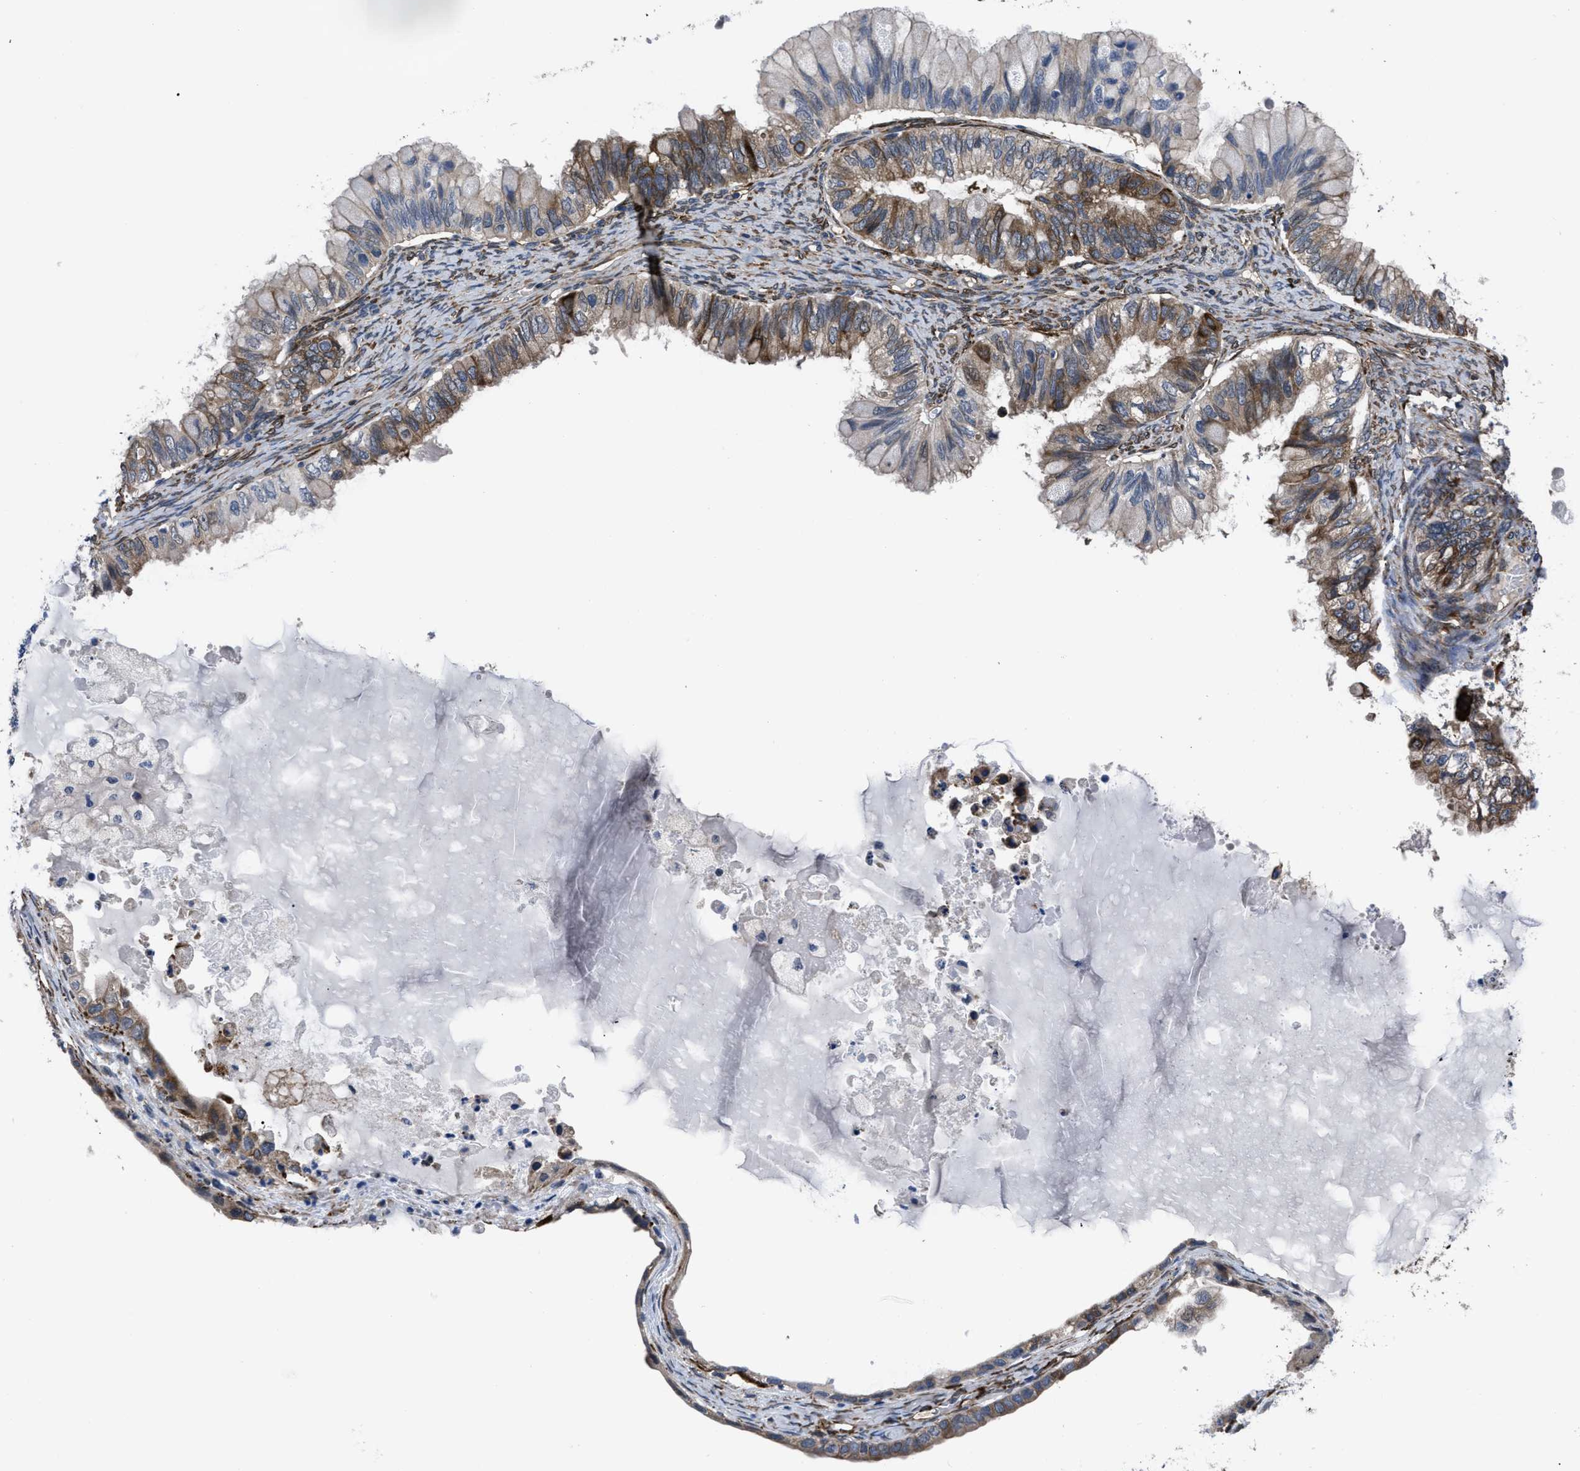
{"staining": {"intensity": "moderate", "quantity": "25%-75%", "location": "cytoplasmic/membranous"}, "tissue": "ovarian cancer", "cell_type": "Tumor cells", "image_type": "cancer", "snomed": [{"axis": "morphology", "description": "Cystadenocarcinoma, mucinous, NOS"}, {"axis": "topography", "description": "Ovary"}], "caption": "A micrograph of human ovarian mucinous cystadenocarcinoma stained for a protein reveals moderate cytoplasmic/membranous brown staining in tumor cells.", "gene": "SQLE", "patient": {"sex": "female", "age": 80}}